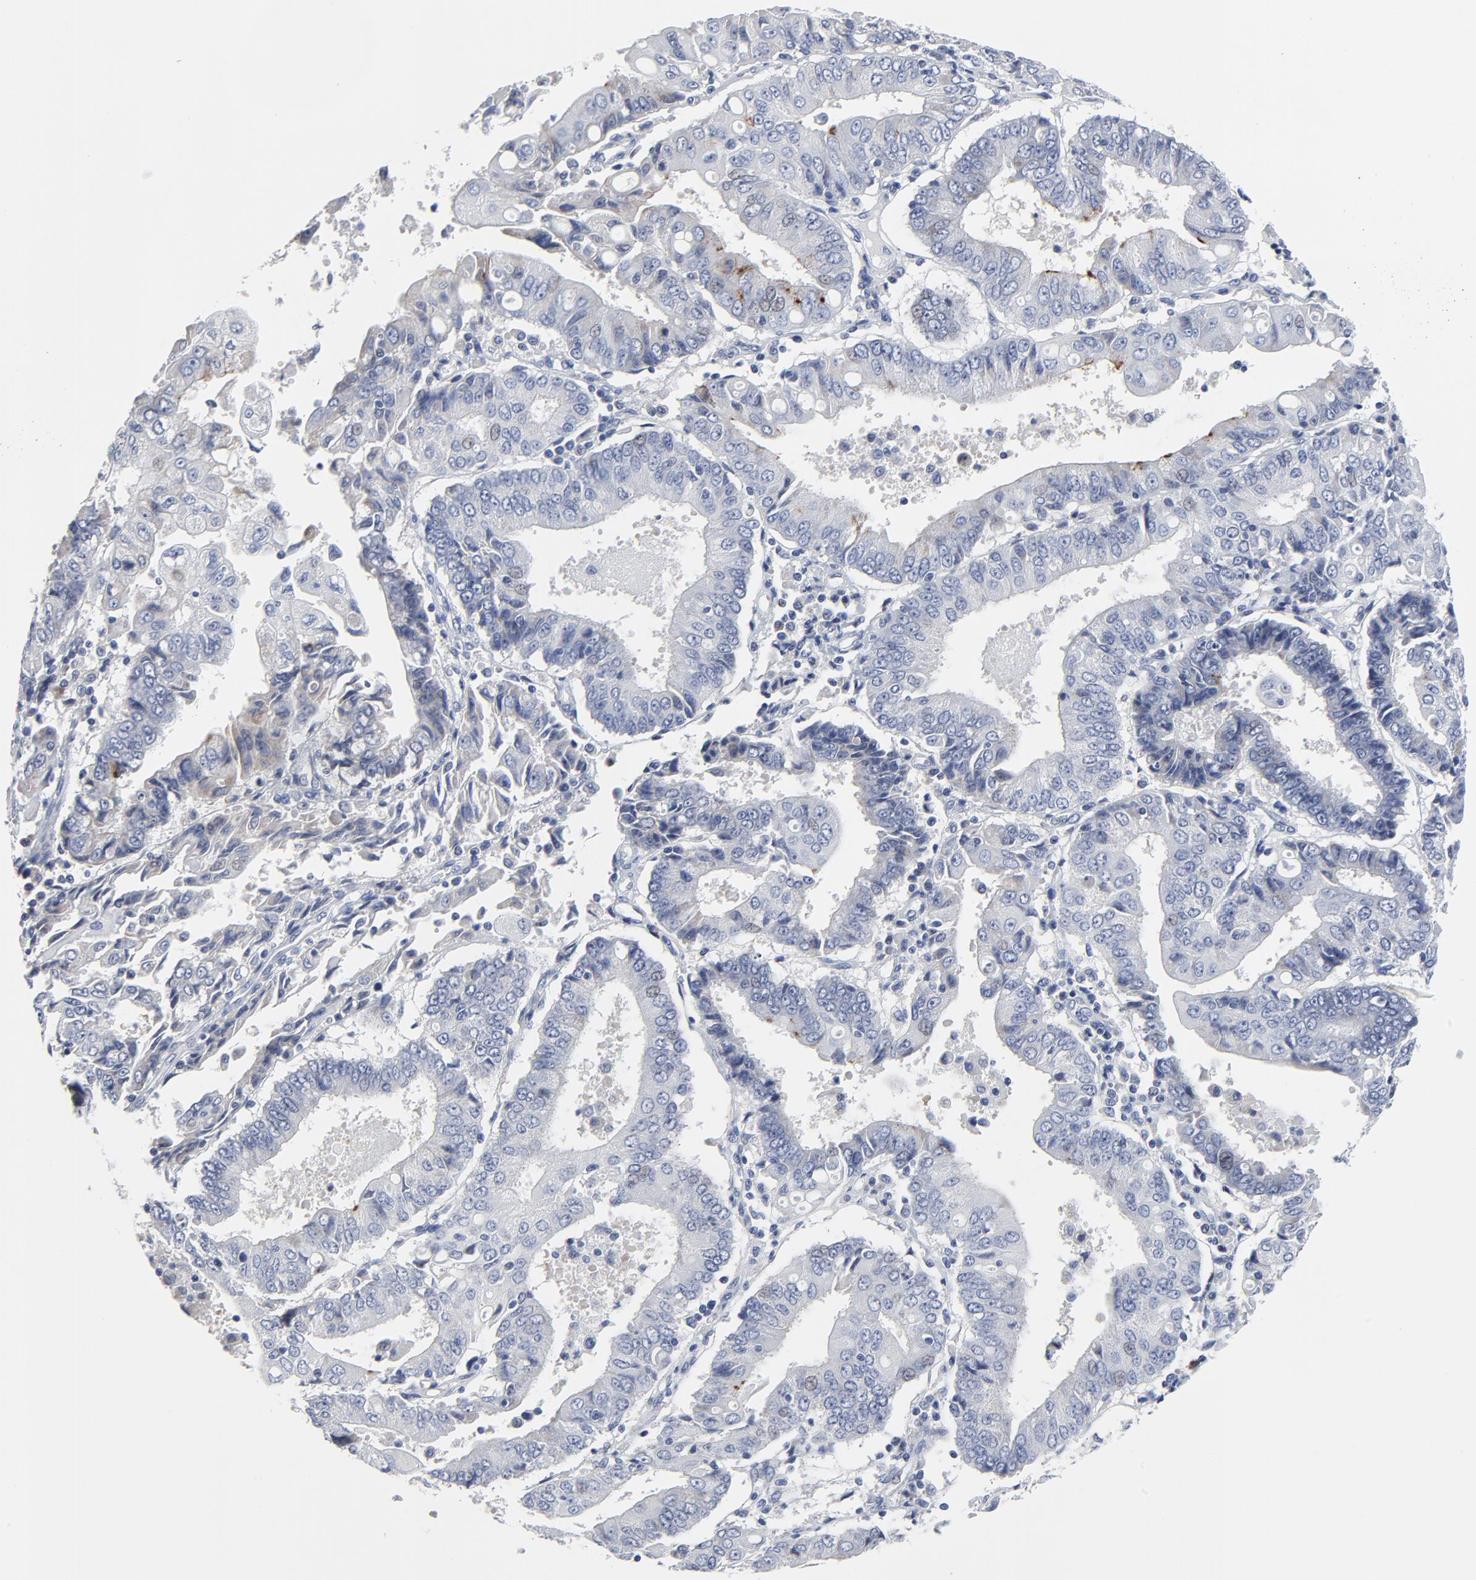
{"staining": {"intensity": "negative", "quantity": "none", "location": "none"}, "tissue": "endometrial cancer", "cell_type": "Tumor cells", "image_type": "cancer", "snomed": [{"axis": "morphology", "description": "Adenocarcinoma, NOS"}, {"axis": "topography", "description": "Endometrium"}], "caption": "Tumor cells show no significant positivity in endometrial adenocarcinoma.", "gene": "NLGN3", "patient": {"sex": "female", "age": 75}}